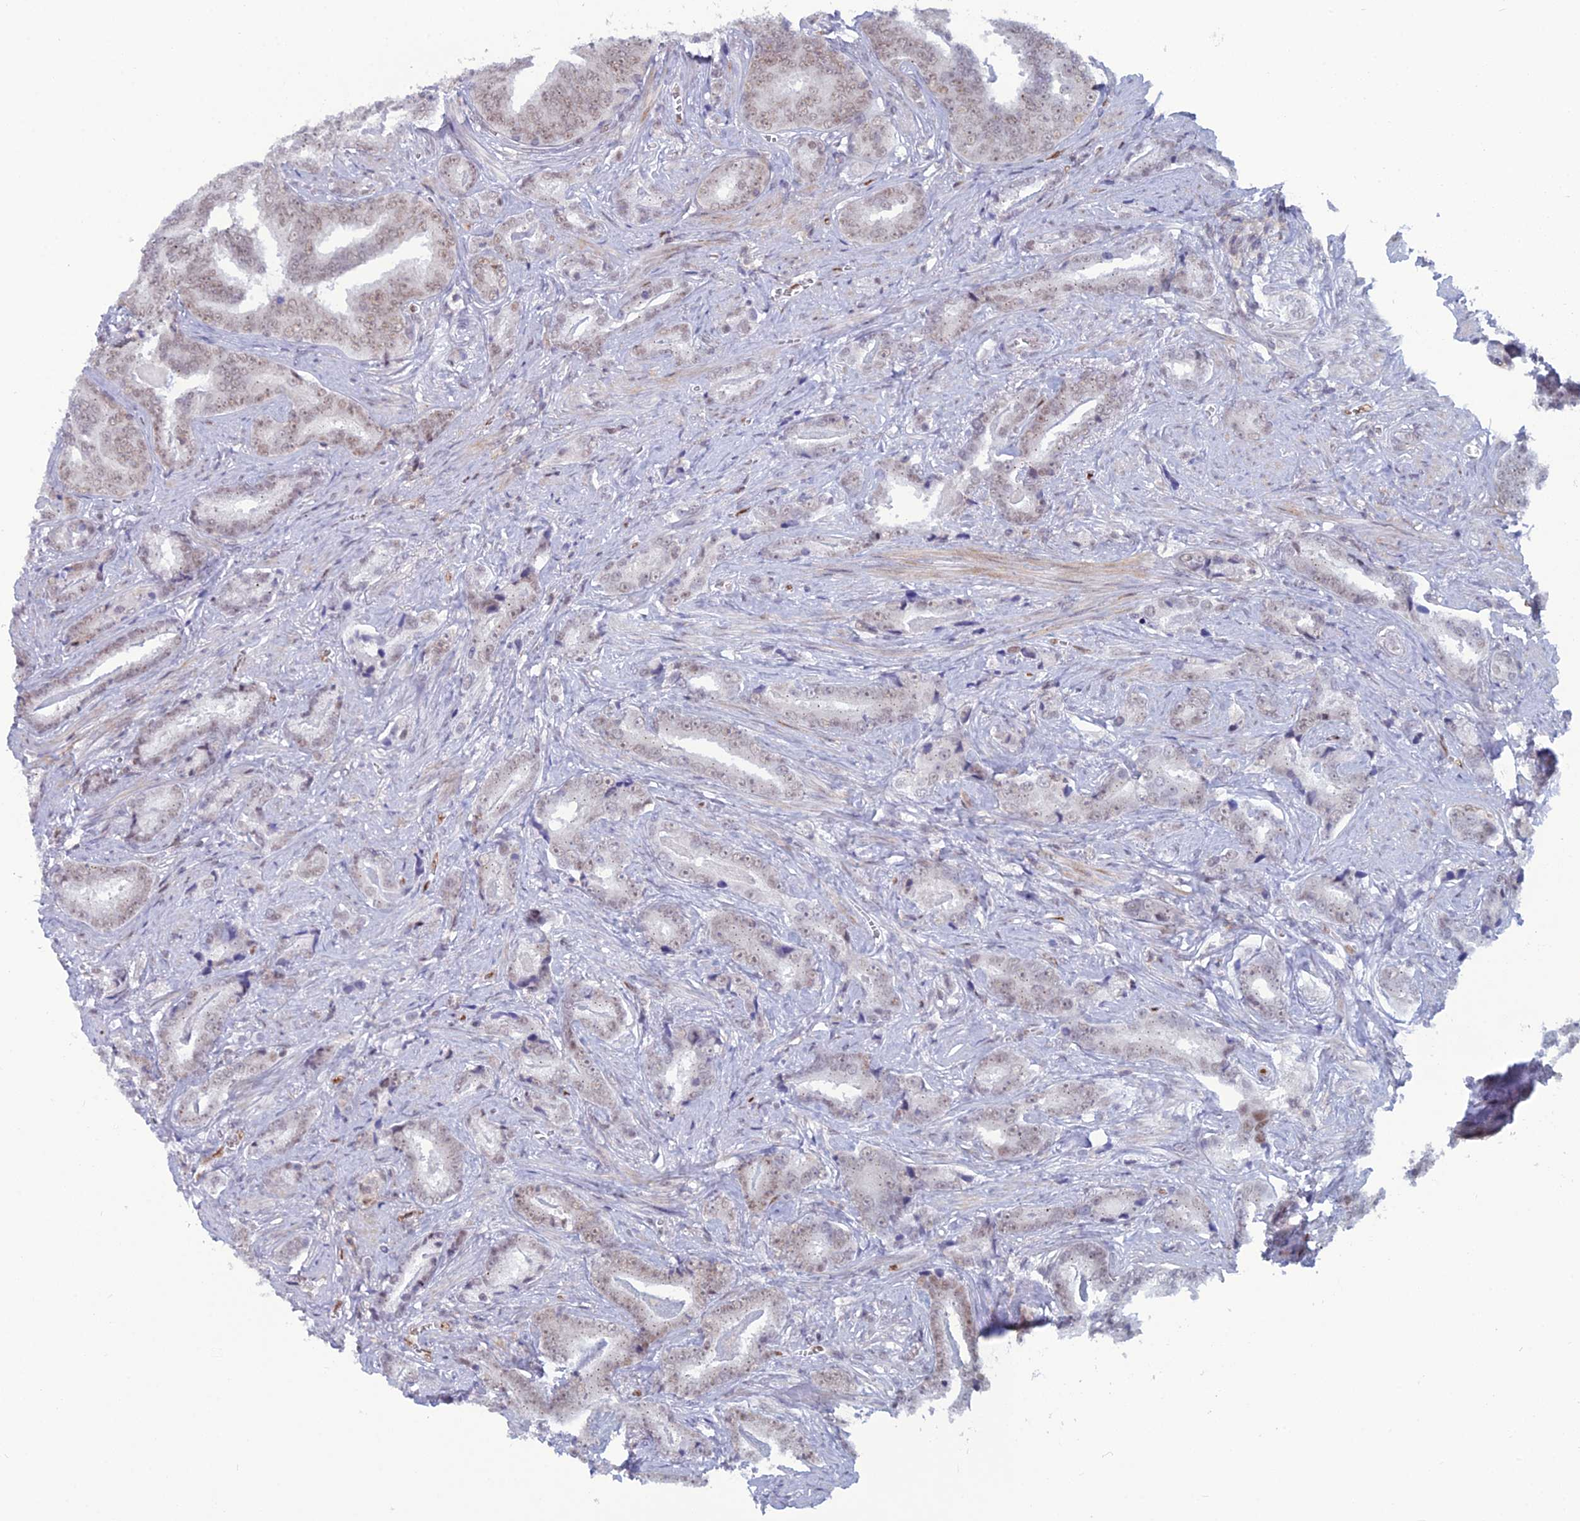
{"staining": {"intensity": "weak", "quantity": ">75%", "location": "nuclear"}, "tissue": "prostate cancer", "cell_type": "Tumor cells", "image_type": "cancer", "snomed": [{"axis": "morphology", "description": "Adenocarcinoma, High grade"}, {"axis": "topography", "description": "Prostate"}], "caption": "Adenocarcinoma (high-grade) (prostate) was stained to show a protein in brown. There is low levels of weak nuclear expression in approximately >75% of tumor cells. (IHC, brightfield microscopy, high magnification).", "gene": "NOL4L", "patient": {"sex": "male", "age": 67}}